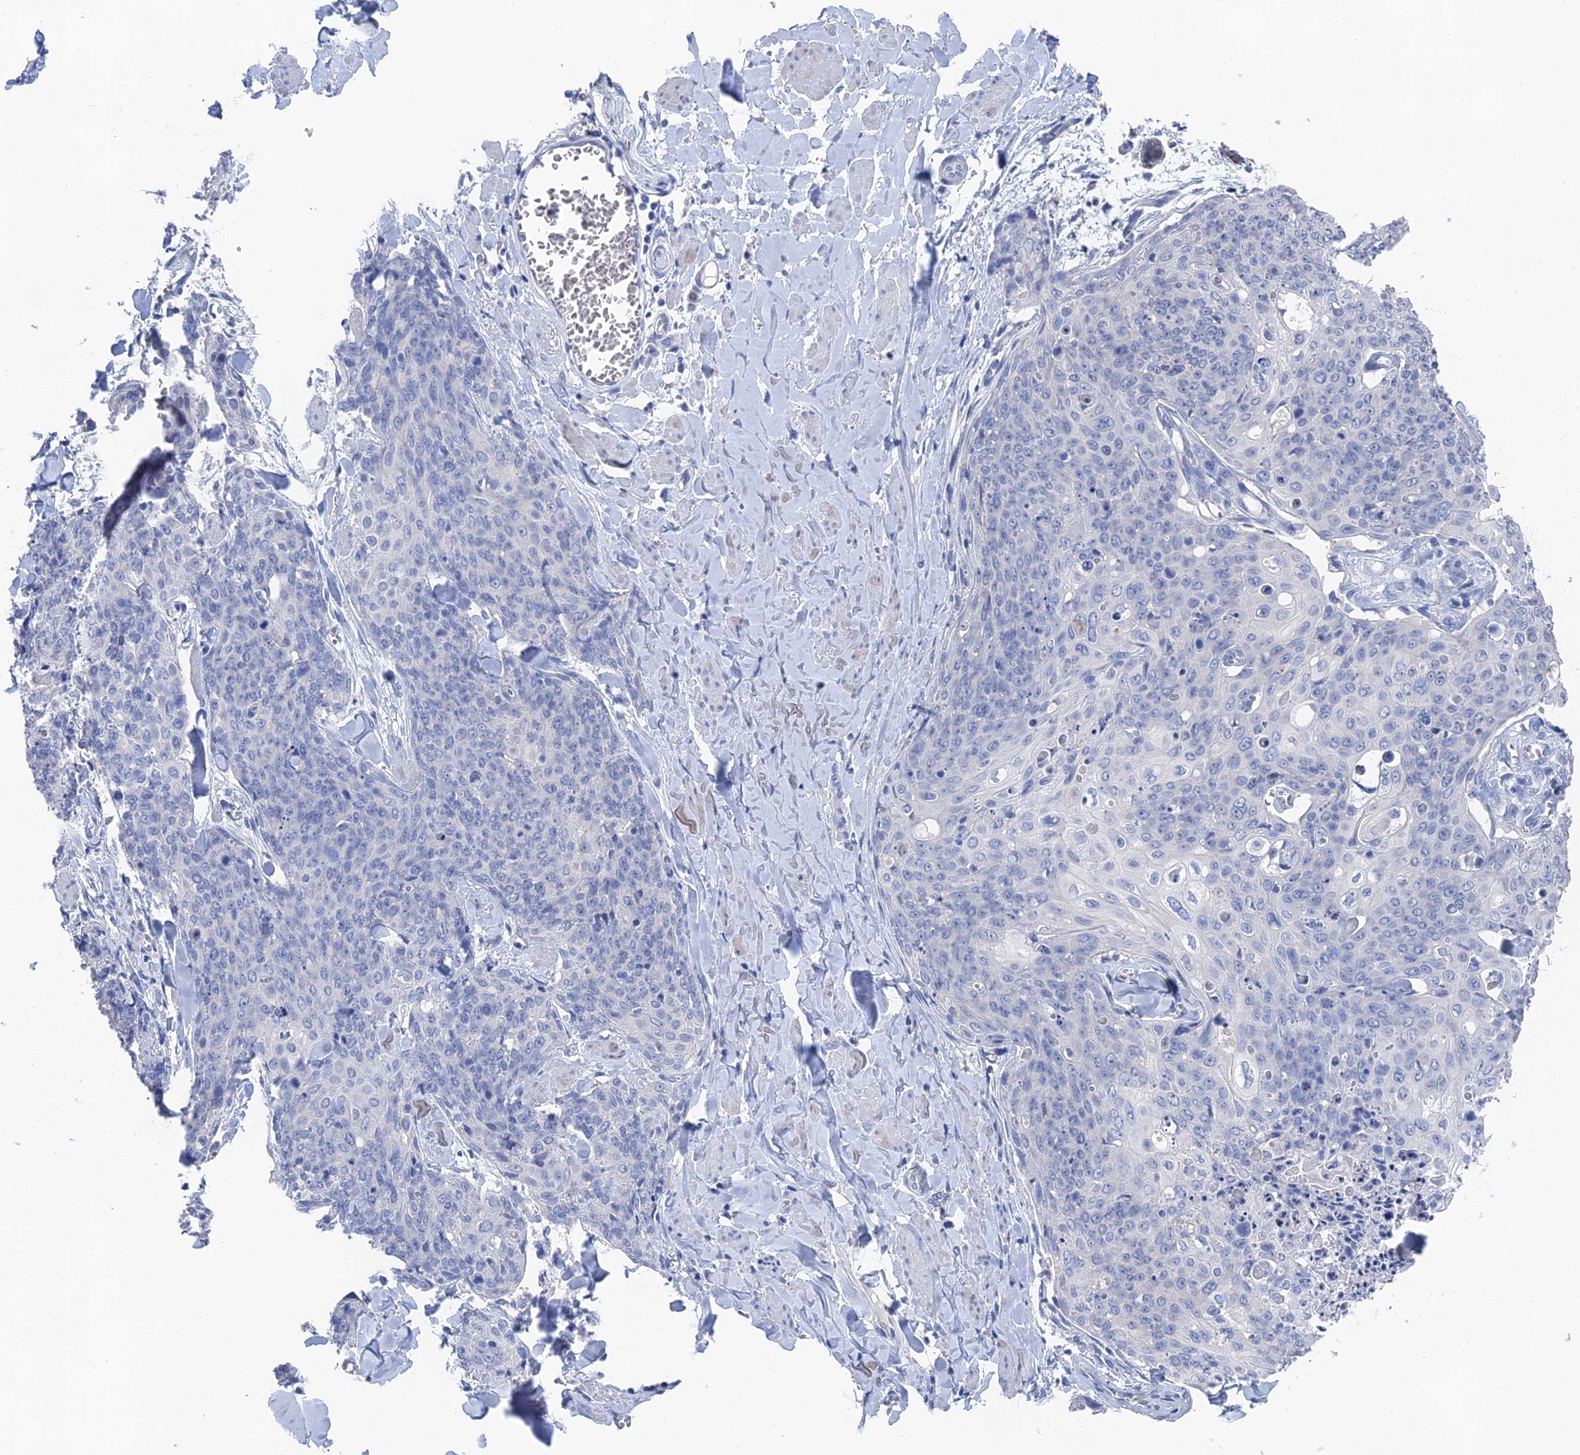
{"staining": {"intensity": "negative", "quantity": "none", "location": "none"}, "tissue": "skin cancer", "cell_type": "Tumor cells", "image_type": "cancer", "snomed": [{"axis": "morphology", "description": "Squamous cell carcinoma, NOS"}, {"axis": "topography", "description": "Skin"}, {"axis": "topography", "description": "Vulva"}], "caption": "This is an immunohistochemistry micrograph of human squamous cell carcinoma (skin). There is no positivity in tumor cells.", "gene": "GFAP", "patient": {"sex": "female", "age": 85}}